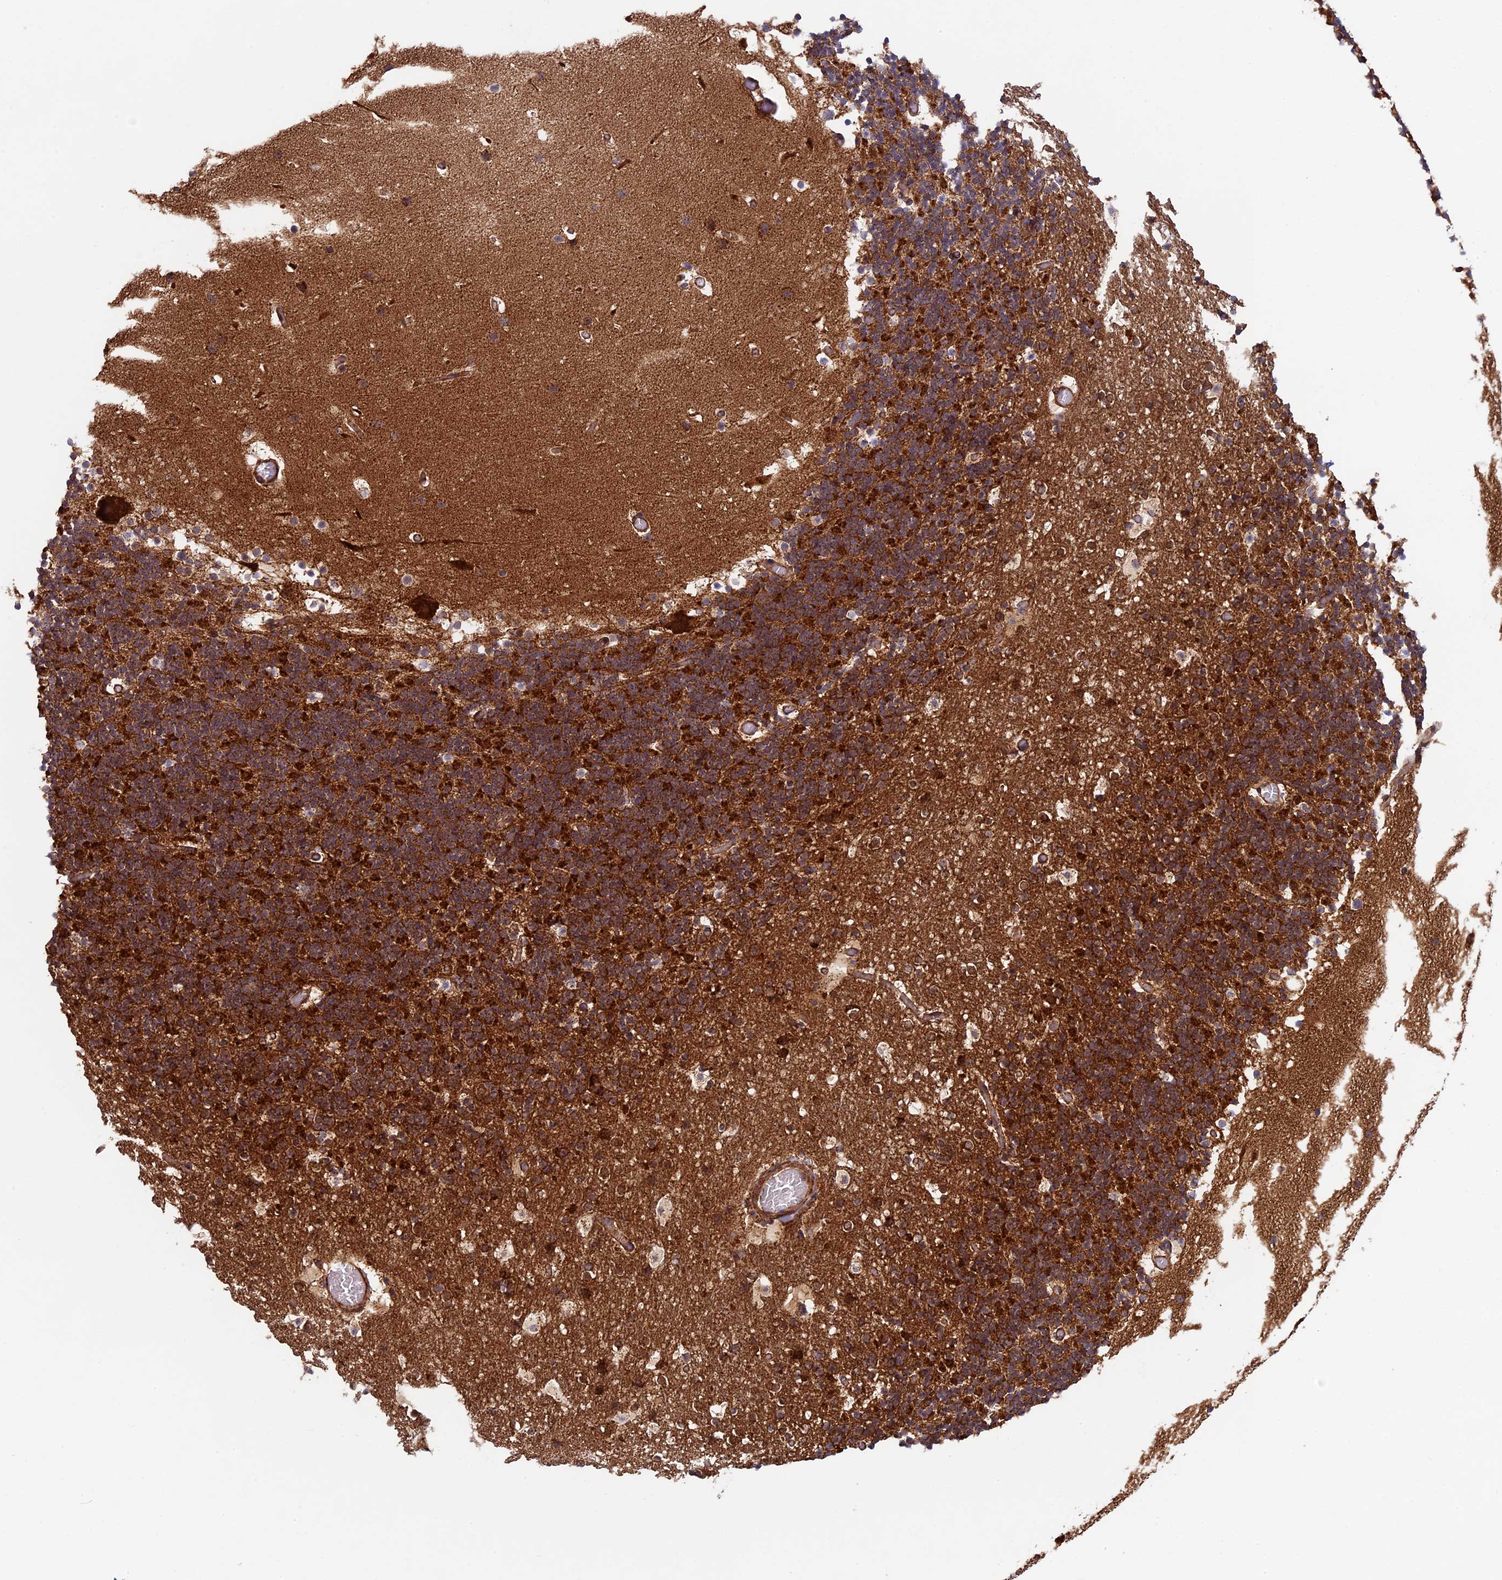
{"staining": {"intensity": "strong", "quantity": ">75%", "location": "cytoplasmic/membranous"}, "tissue": "cerebellum", "cell_type": "Cells in granular layer", "image_type": "normal", "snomed": [{"axis": "morphology", "description": "Normal tissue, NOS"}, {"axis": "topography", "description": "Cerebellum"}], "caption": "Protein expression analysis of unremarkable human cerebellum reveals strong cytoplasmic/membranous staining in approximately >75% of cells in granular layer.", "gene": "CCDC8", "patient": {"sex": "male", "age": 57}}